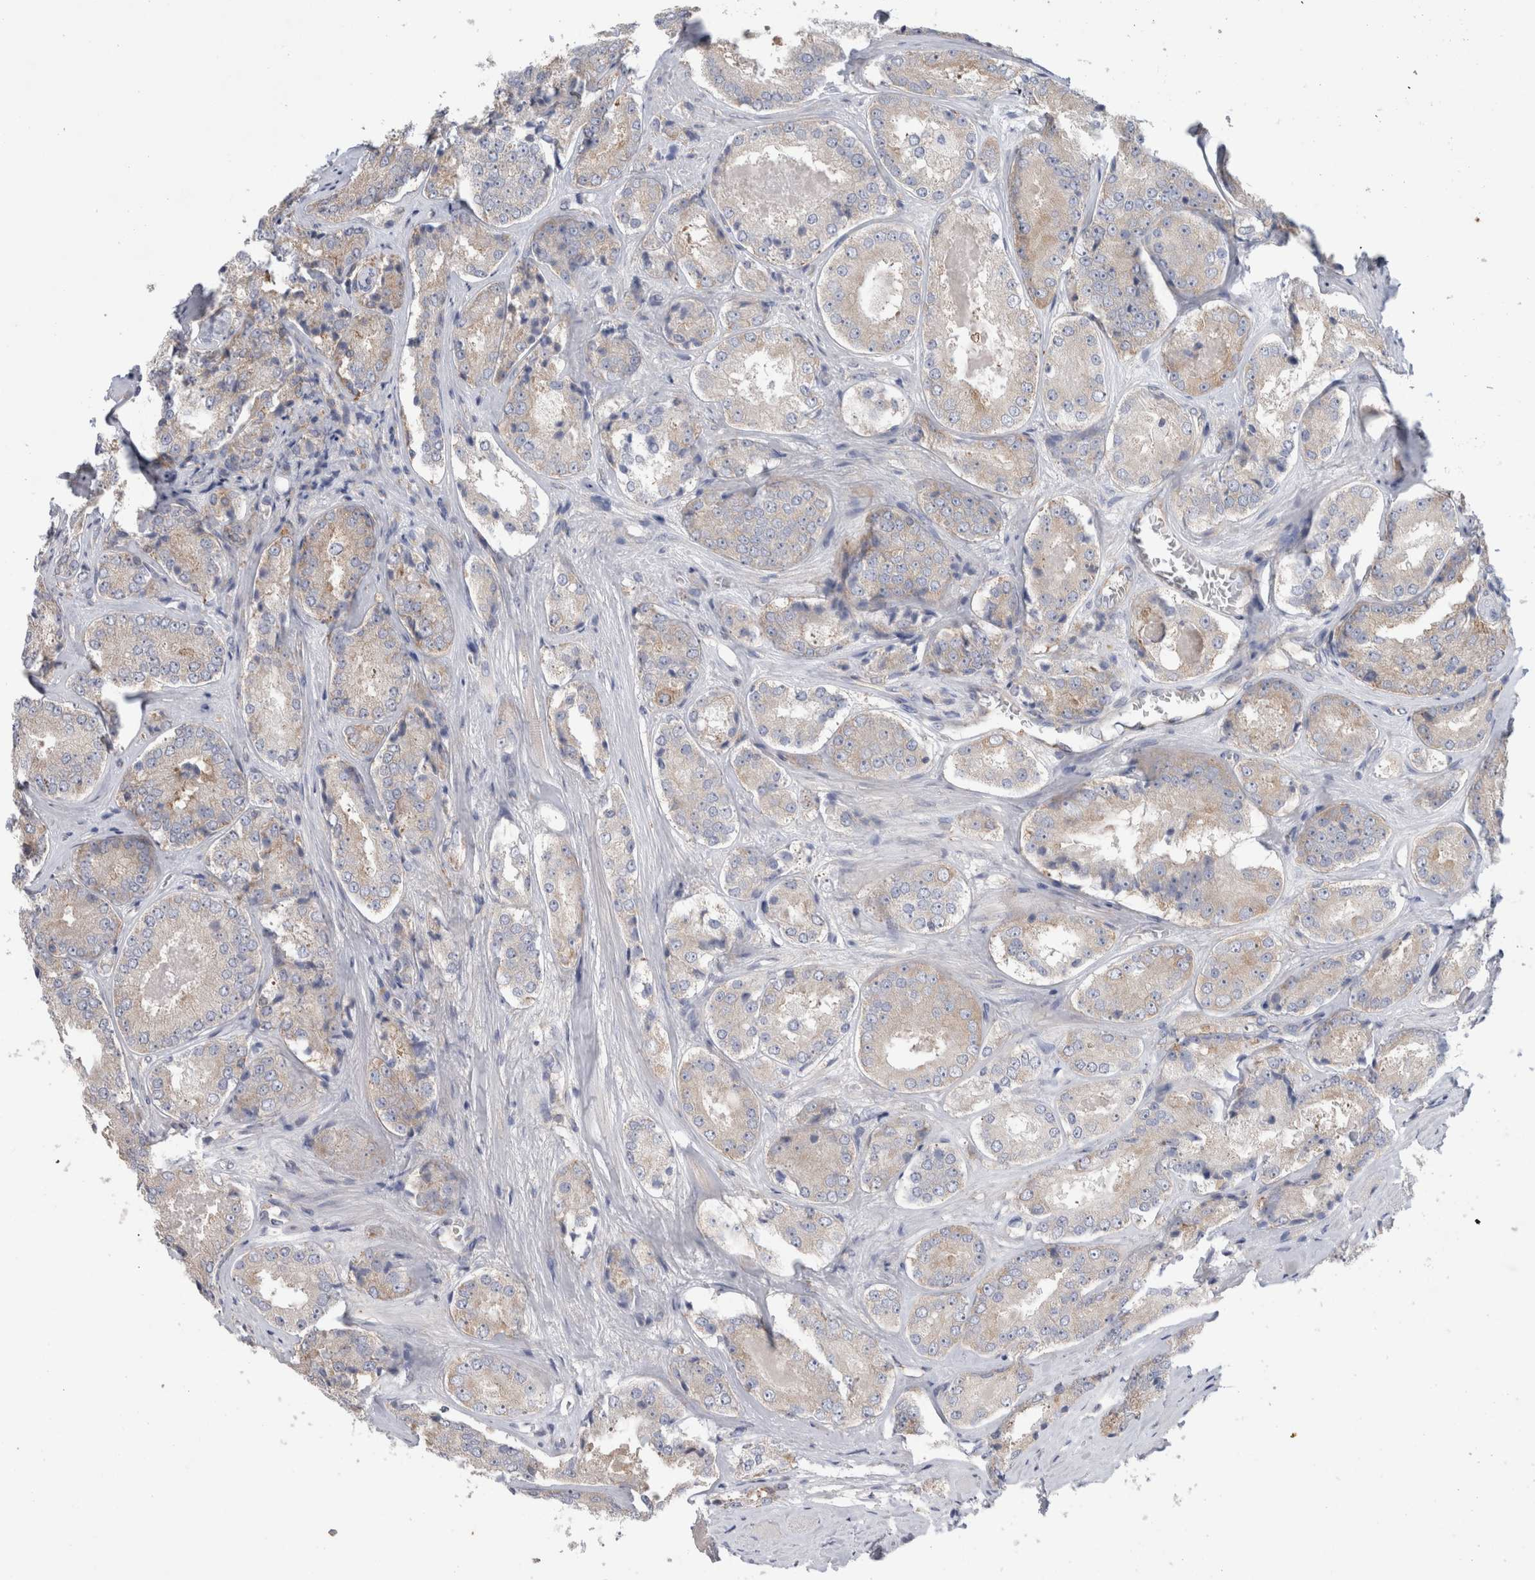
{"staining": {"intensity": "negative", "quantity": "none", "location": "none"}, "tissue": "prostate cancer", "cell_type": "Tumor cells", "image_type": "cancer", "snomed": [{"axis": "morphology", "description": "Adenocarcinoma, High grade"}, {"axis": "topography", "description": "Prostate"}], "caption": "Immunohistochemistry photomicrograph of human prostate adenocarcinoma (high-grade) stained for a protein (brown), which shows no staining in tumor cells.", "gene": "ZNF23", "patient": {"sex": "male", "age": 65}}